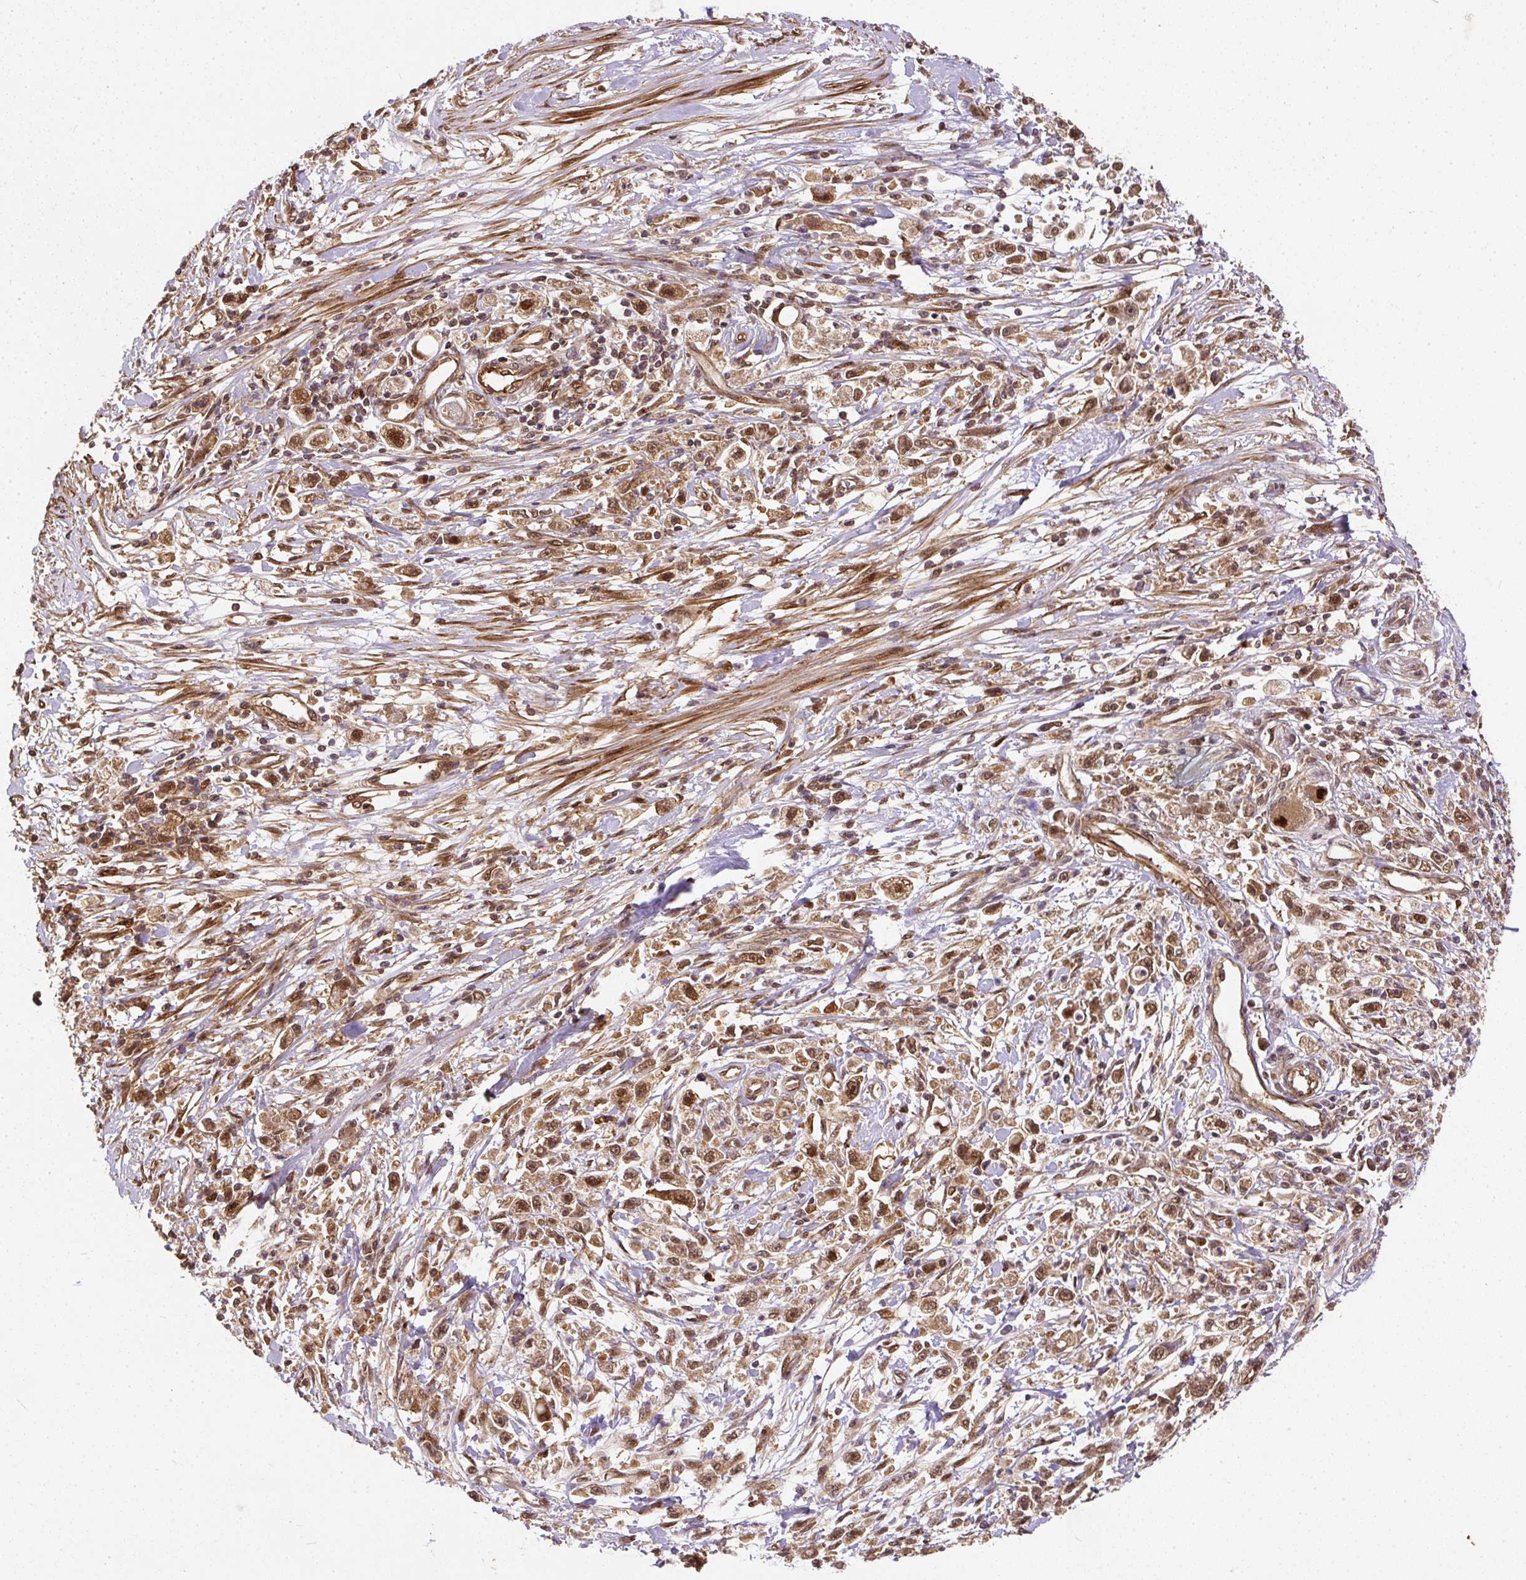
{"staining": {"intensity": "moderate", "quantity": ">75%", "location": "cytoplasmic/membranous,nuclear"}, "tissue": "stomach cancer", "cell_type": "Tumor cells", "image_type": "cancer", "snomed": [{"axis": "morphology", "description": "Adenocarcinoma, NOS"}, {"axis": "topography", "description": "Stomach"}], "caption": "Immunohistochemical staining of stomach cancer (adenocarcinoma) displays medium levels of moderate cytoplasmic/membranous and nuclear protein positivity in about >75% of tumor cells.", "gene": "PSMD1", "patient": {"sex": "female", "age": 59}}